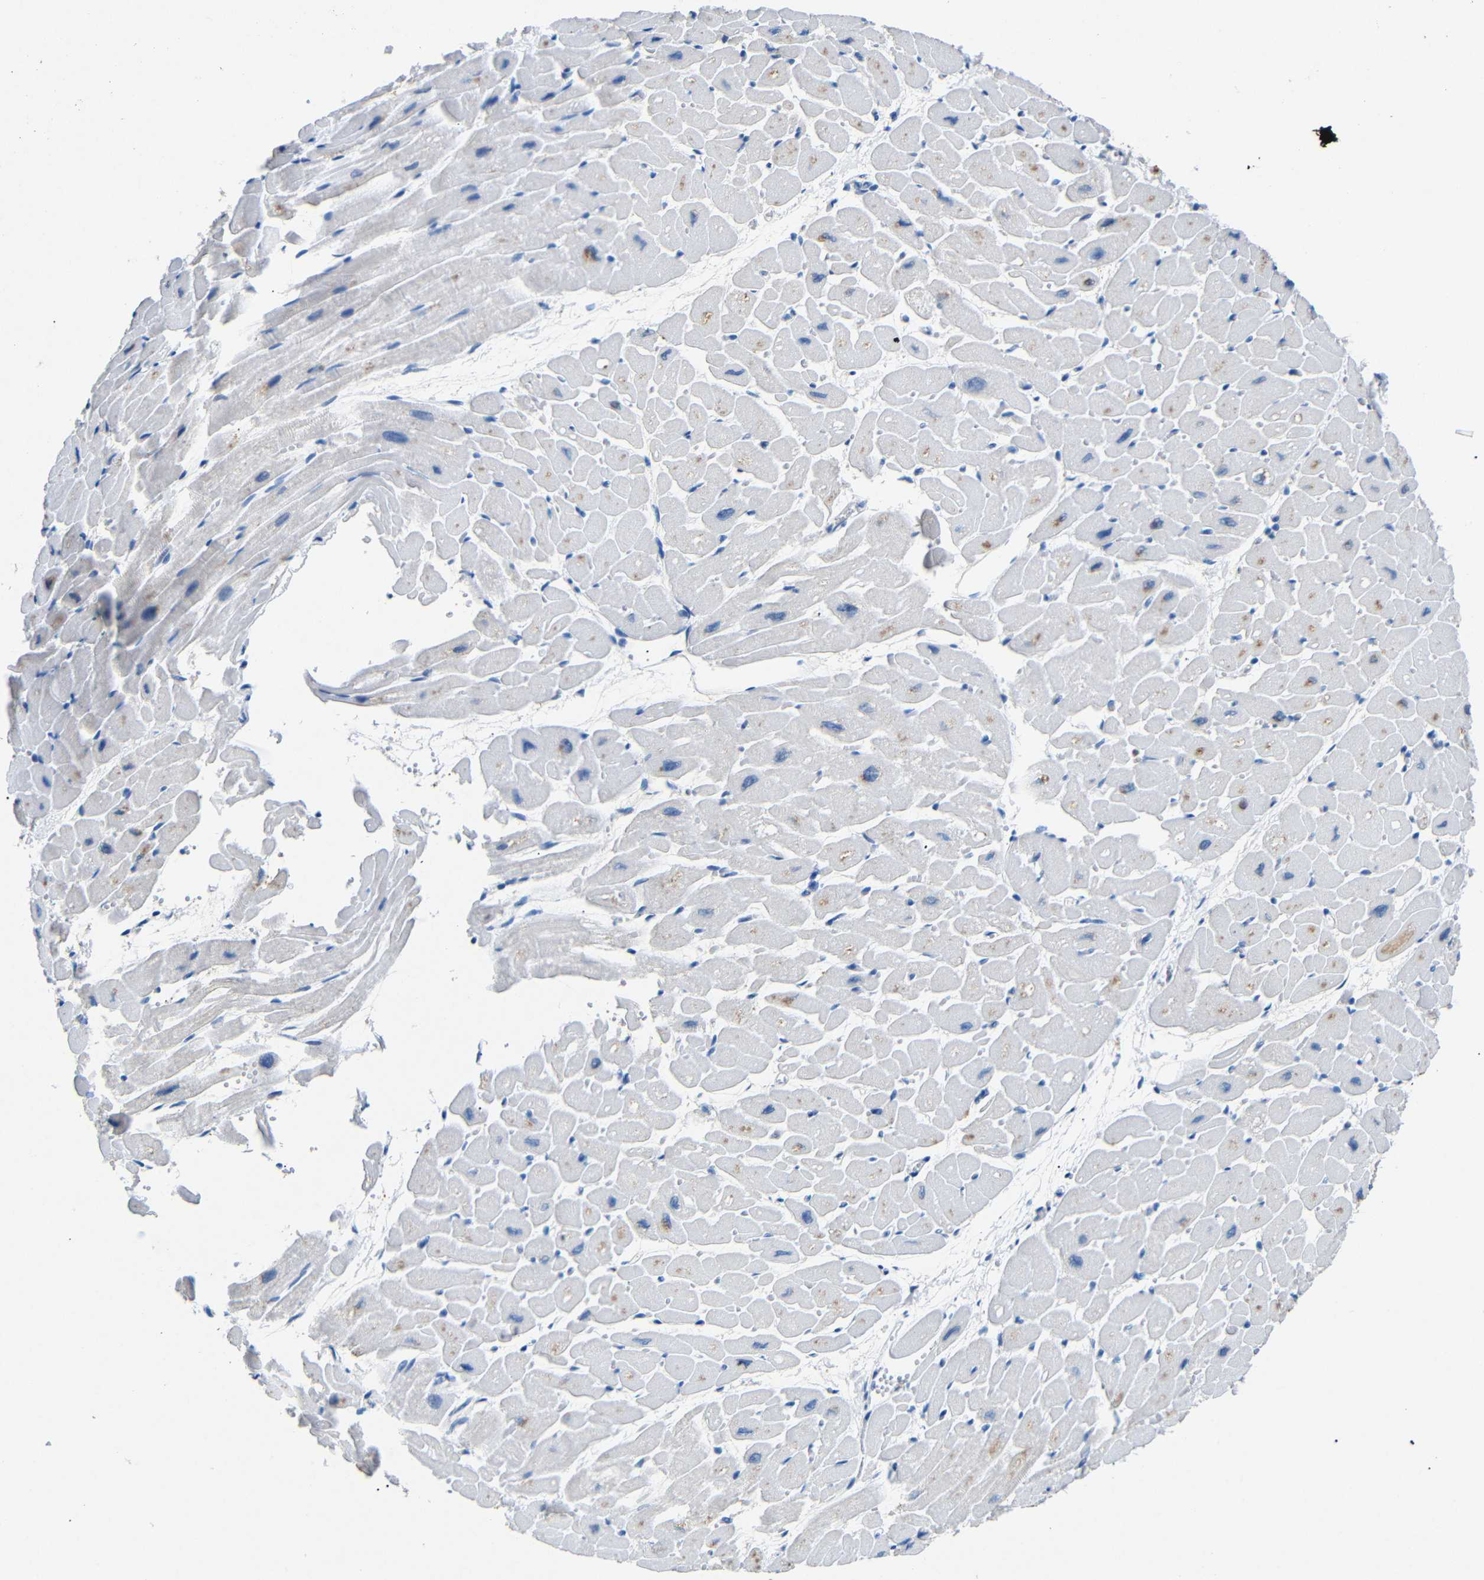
{"staining": {"intensity": "moderate", "quantity": "<25%", "location": "cytoplasmic/membranous"}, "tissue": "heart muscle", "cell_type": "Cardiomyocytes", "image_type": "normal", "snomed": [{"axis": "morphology", "description": "Normal tissue, NOS"}, {"axis": "topography", "description": "Heart"}], "caption": "Brown immunohistochemical staining in benign heart muscle shows moderate cytoplasmic/membranous expression in about <25% of cardiomyocytes. Using DAB (3,3'-diaminobenzidine) (brown) and hematoxylin (blue) stains, captured at high magnification using brightfield microscopy.", "gene": "INCENP", "patient": {"sex": "male", "age": 45}}